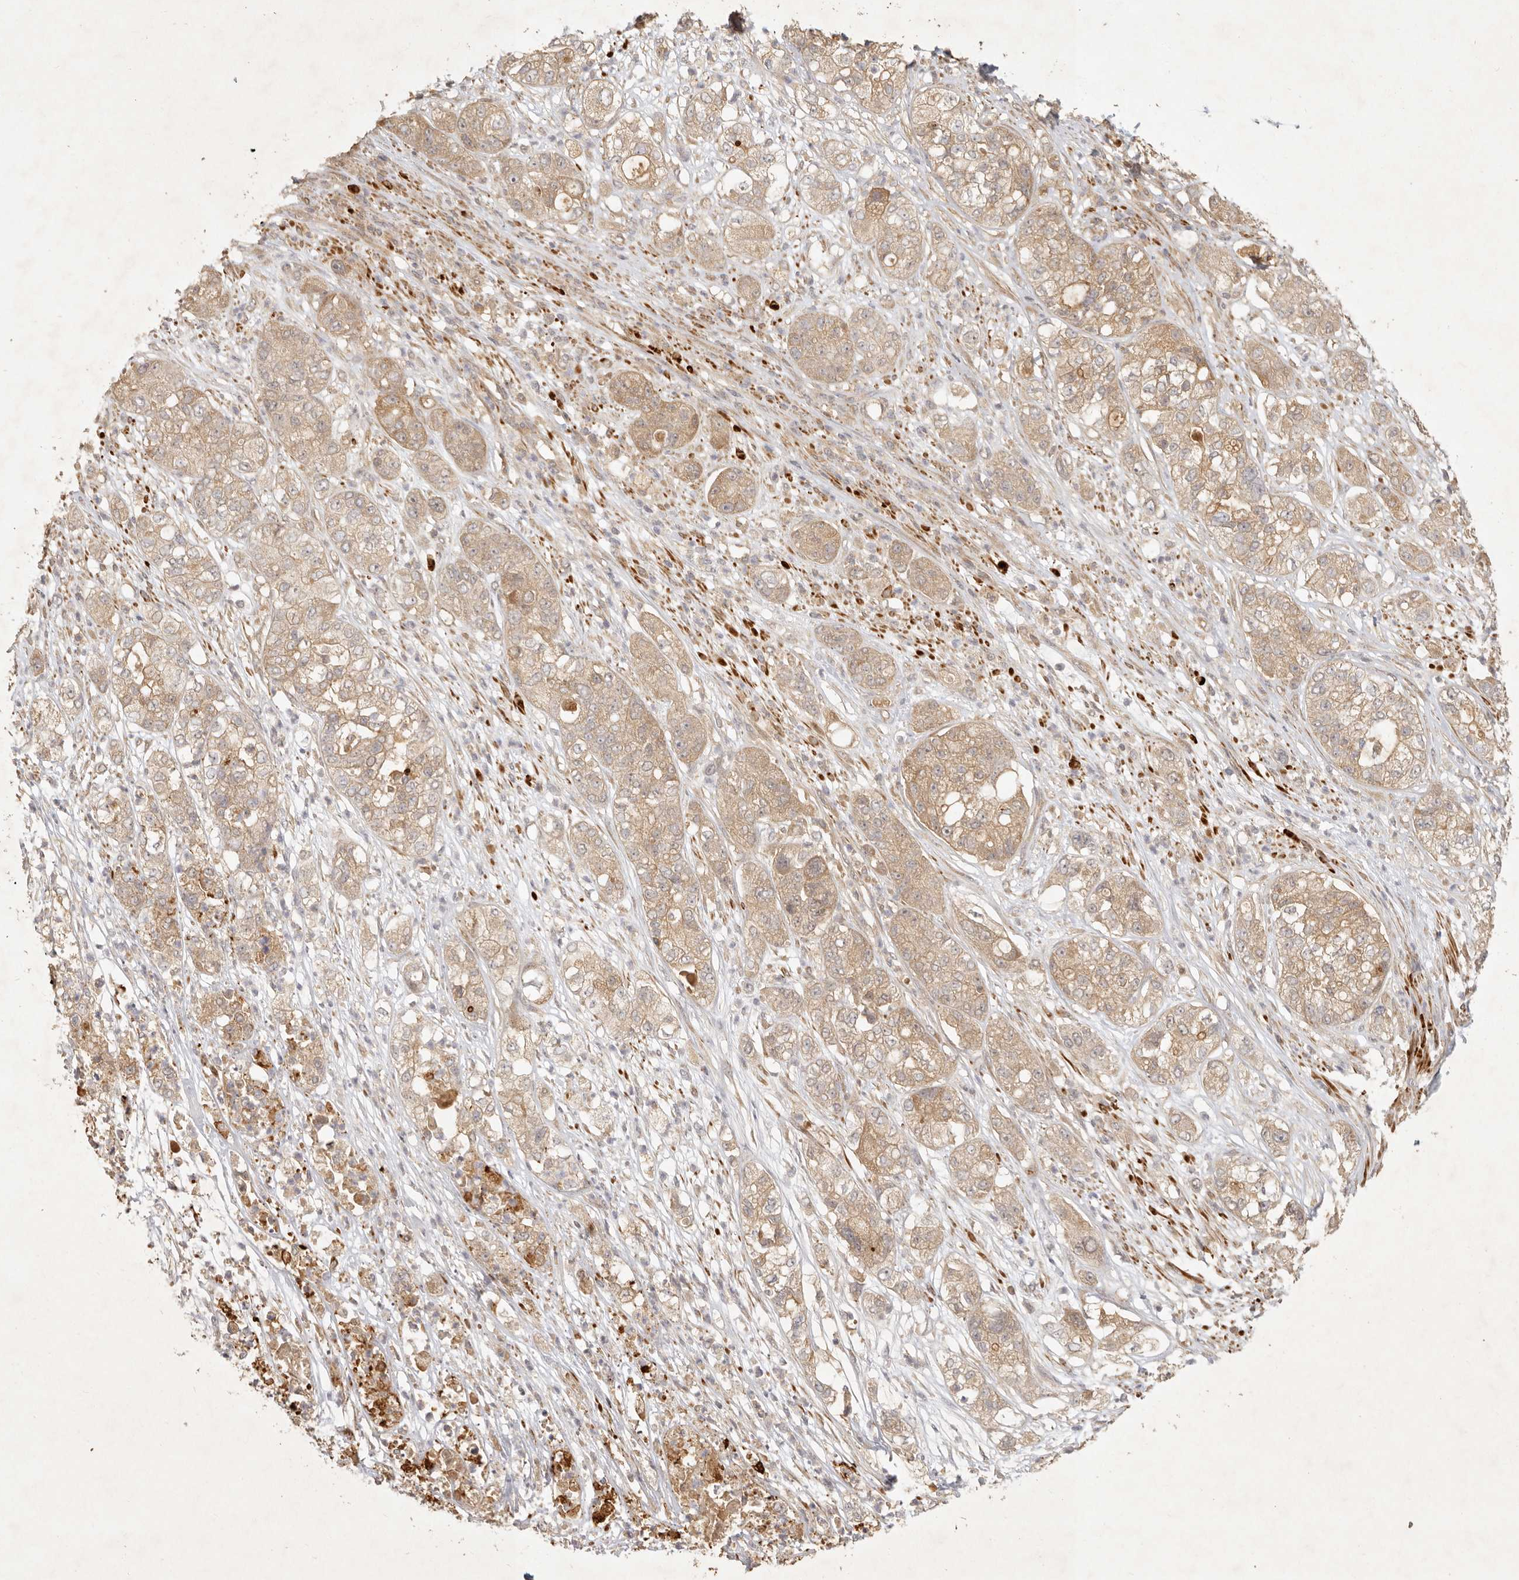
{"staining": {"intensity": "moderate", "quantity": ">75%", "location": "cytoplasmic/membranous"}, "tissue": "pancreatic cancer", "cell_type": "Tumor cells", "image_type": "cancer", "snomed": [{"axis": "morphology", "description": "Adenocarcinoma, NOS"}, {"axis": "topography", "description": "Pancreas"}], "caption": "Moderate cytoplasmic/membranous positivity is present in about >75% of tumor cells in pancreatic cancer.", "gene": "VIPR1", "patient": {"sex": "female", "age": 78}}